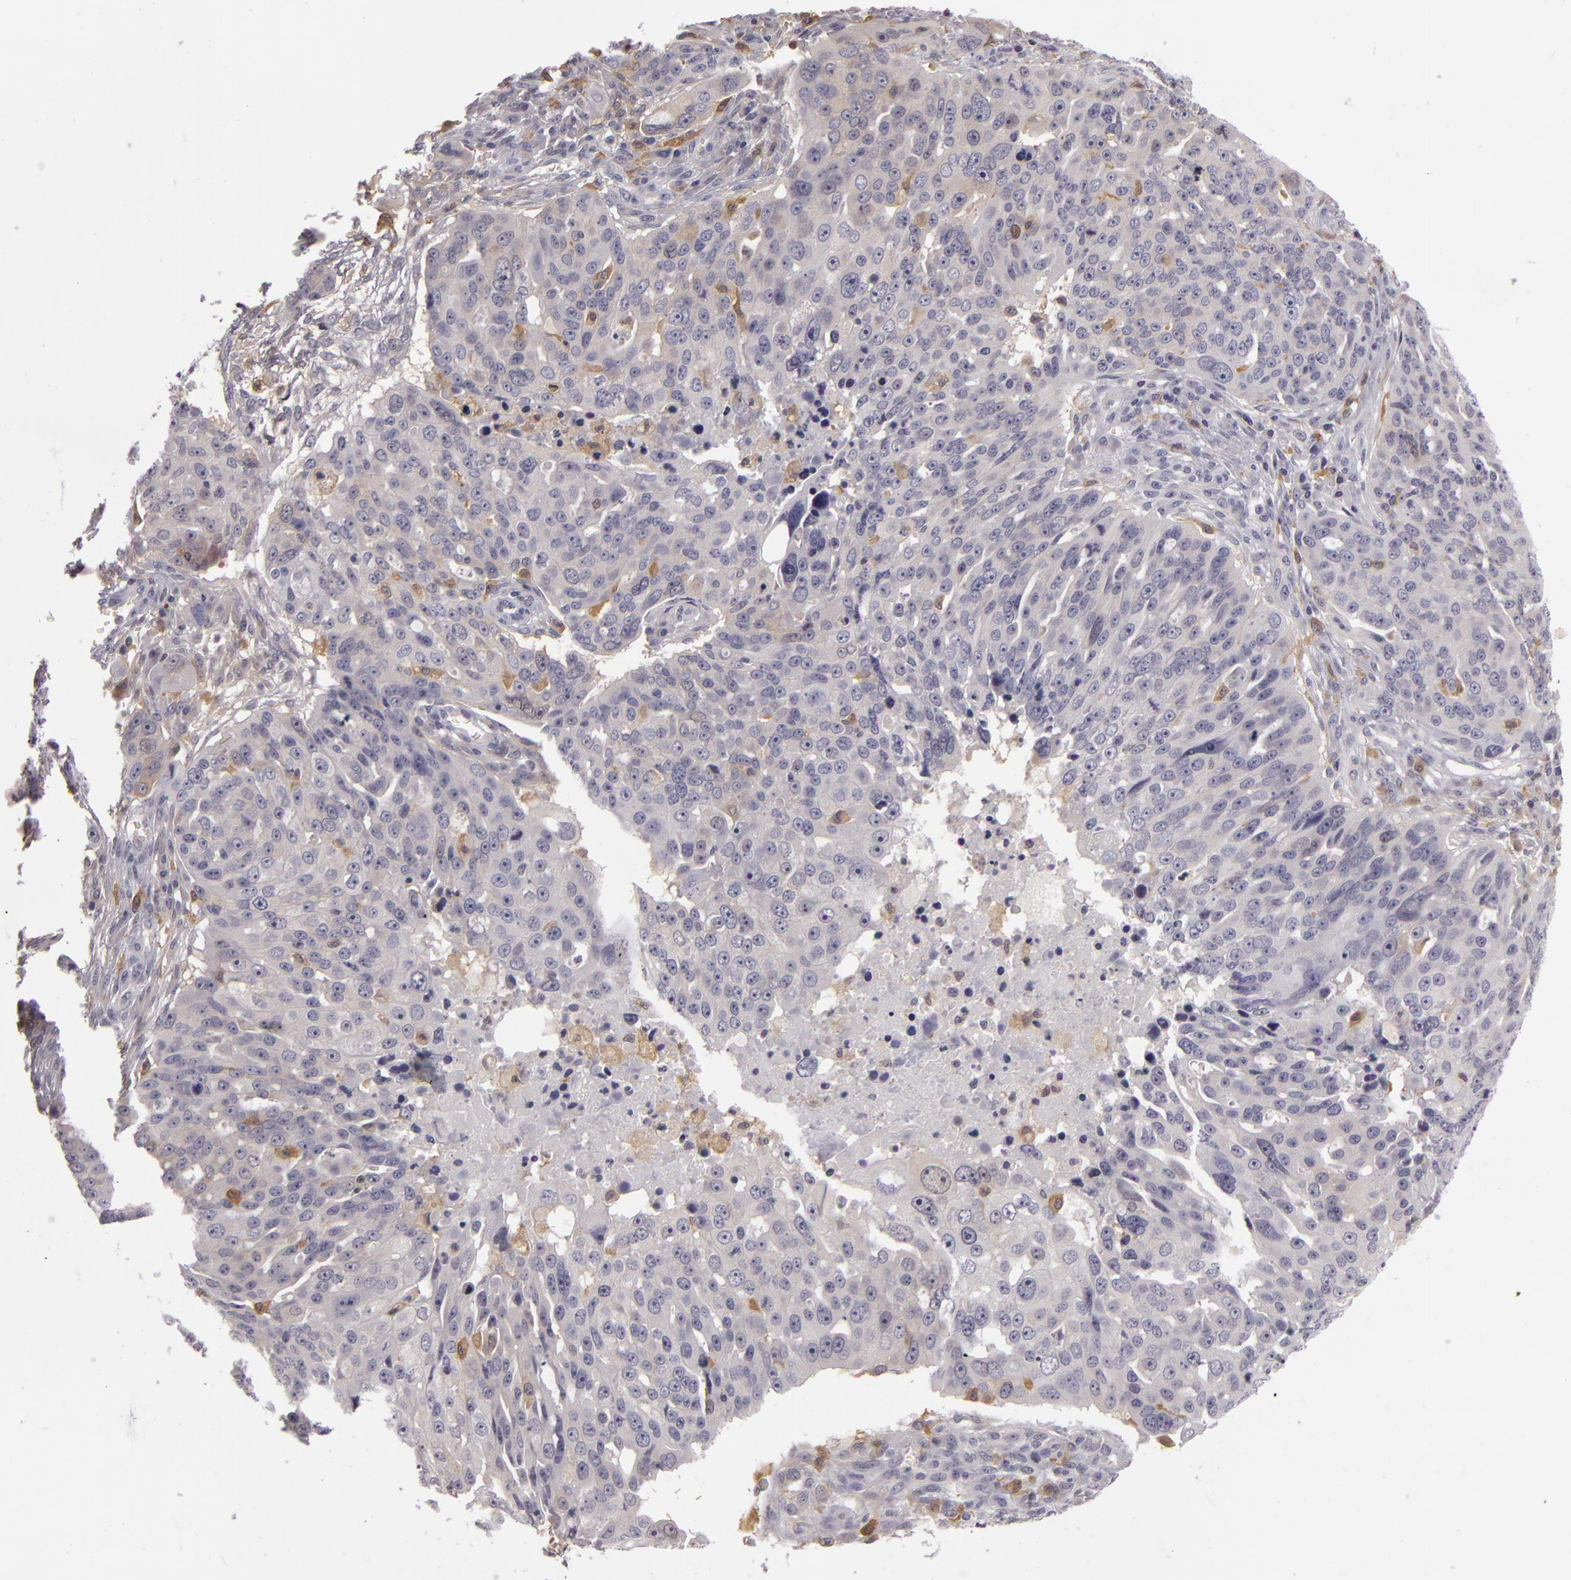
{"staining": {"intensity": "negative", "quantity": "none", "location": "none"}, "tissue": "ovarian cancer", "cell_type": "Tumor cells", "image_type": "cancer", "snomed": [{"axis": "morphology", "description": "Carcinoma, endometroid"}, {"axis": "topography", "description": "Ovary"}], "caption": "Tumor cells are negative for brown protein staining in ovarian cancer (endometroid carcinoma).", "gene": "GNPDA1", "patient": {"sex": "female", "age": 75}}